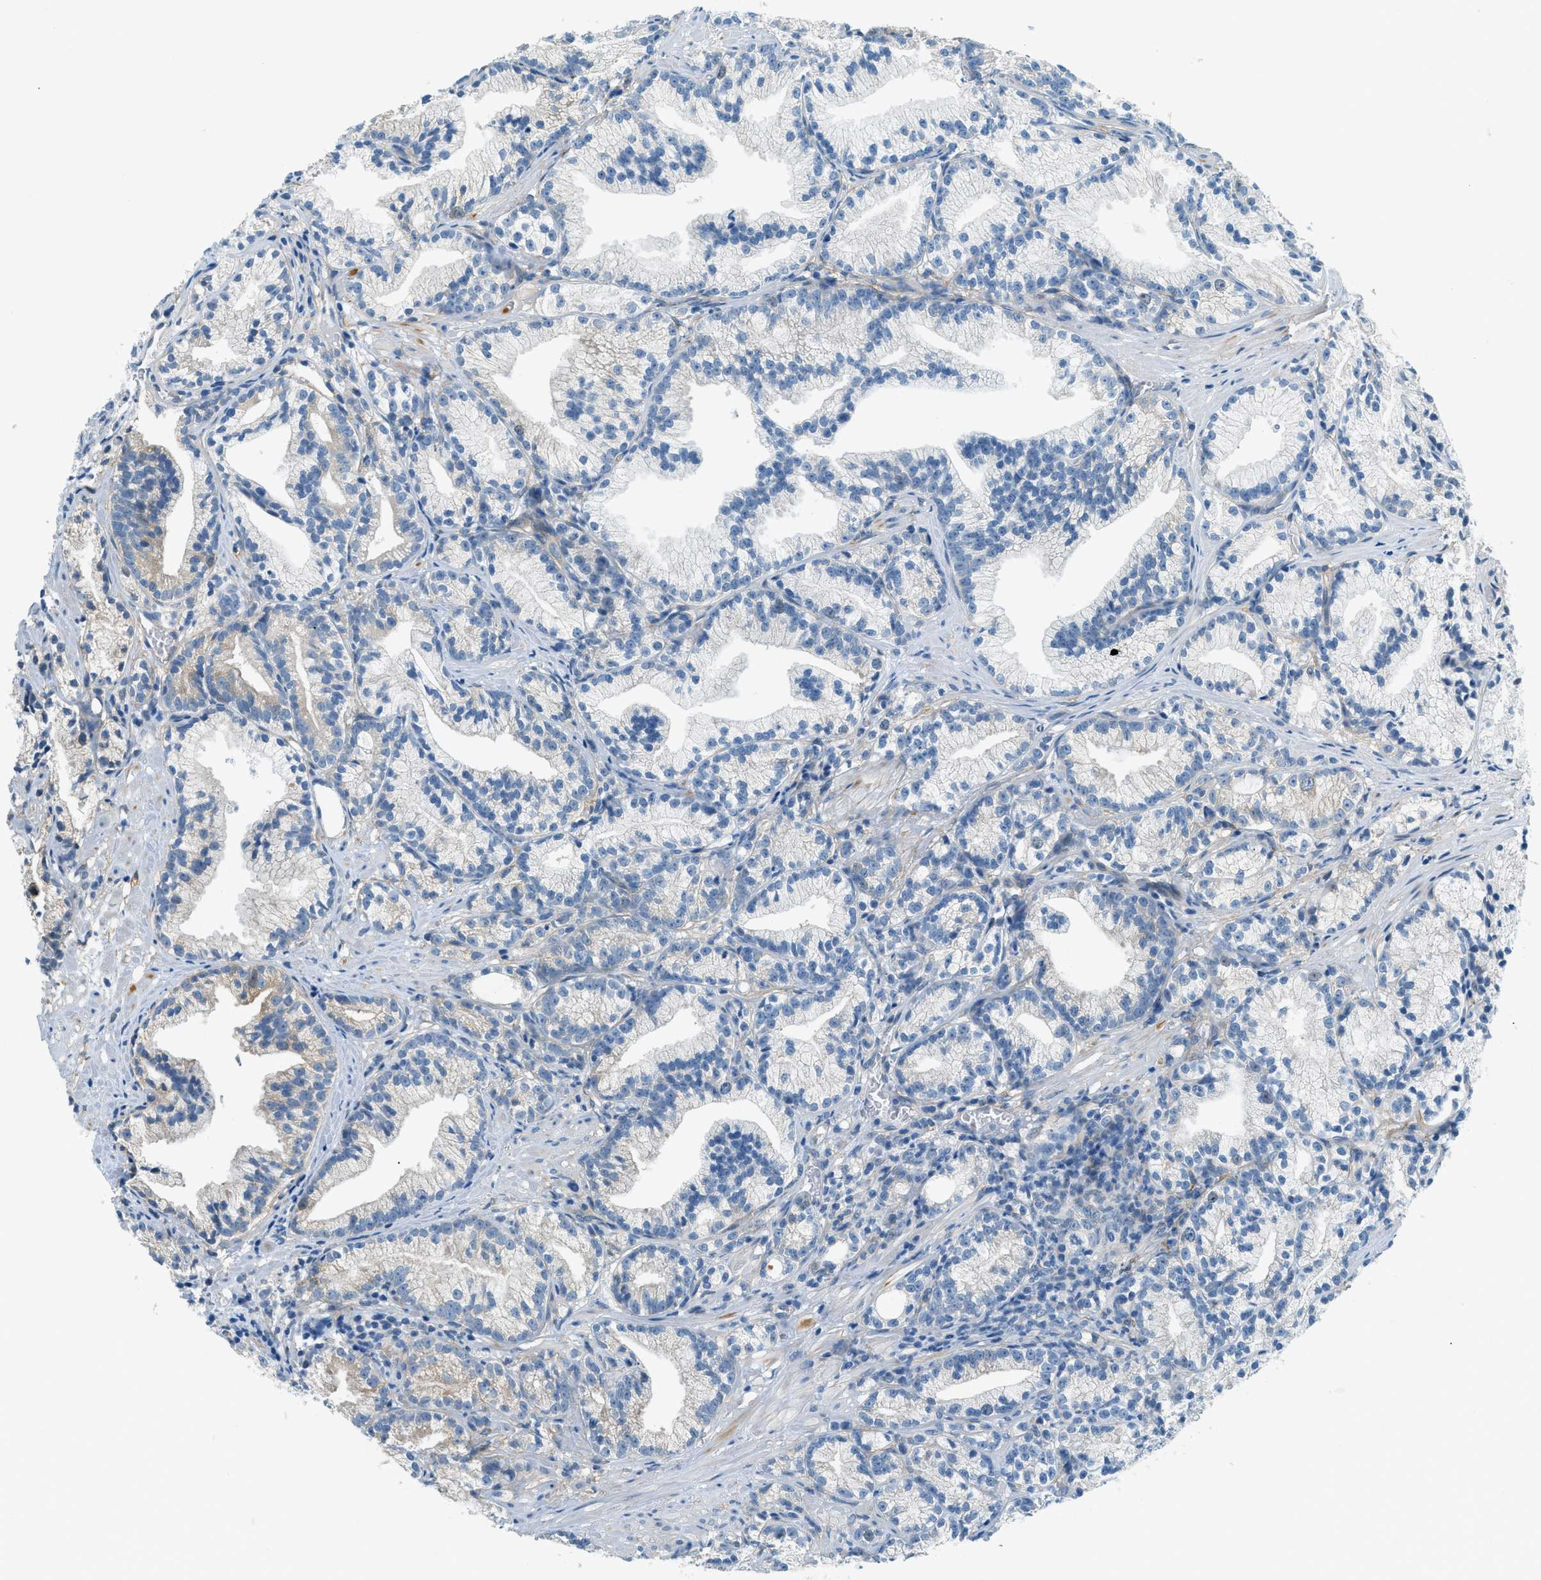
{"staining": {"intensity": "negative", "quantity": "none", "location": "none"}, "tissue": "prostate cancer", "cell_type": "Tumor cells", "image_type": "cancer", "snomed": [{"axis": "morphology", "description": "Adenocarcinoma, Low grade"}, {"axis": "topography", "description": "Prostate"}], "caption": "A micrograph of low-grade adenocarcinoma (prostate) stained for a protein displays no brown staining in tumor cells. (DAB (3,3'-diaminobenzidine) immunohistochemistry (IHC) with hematoxylin counter stain).", "gene": "ZNF367", "patient": {"sex": "male", "age": 89}}